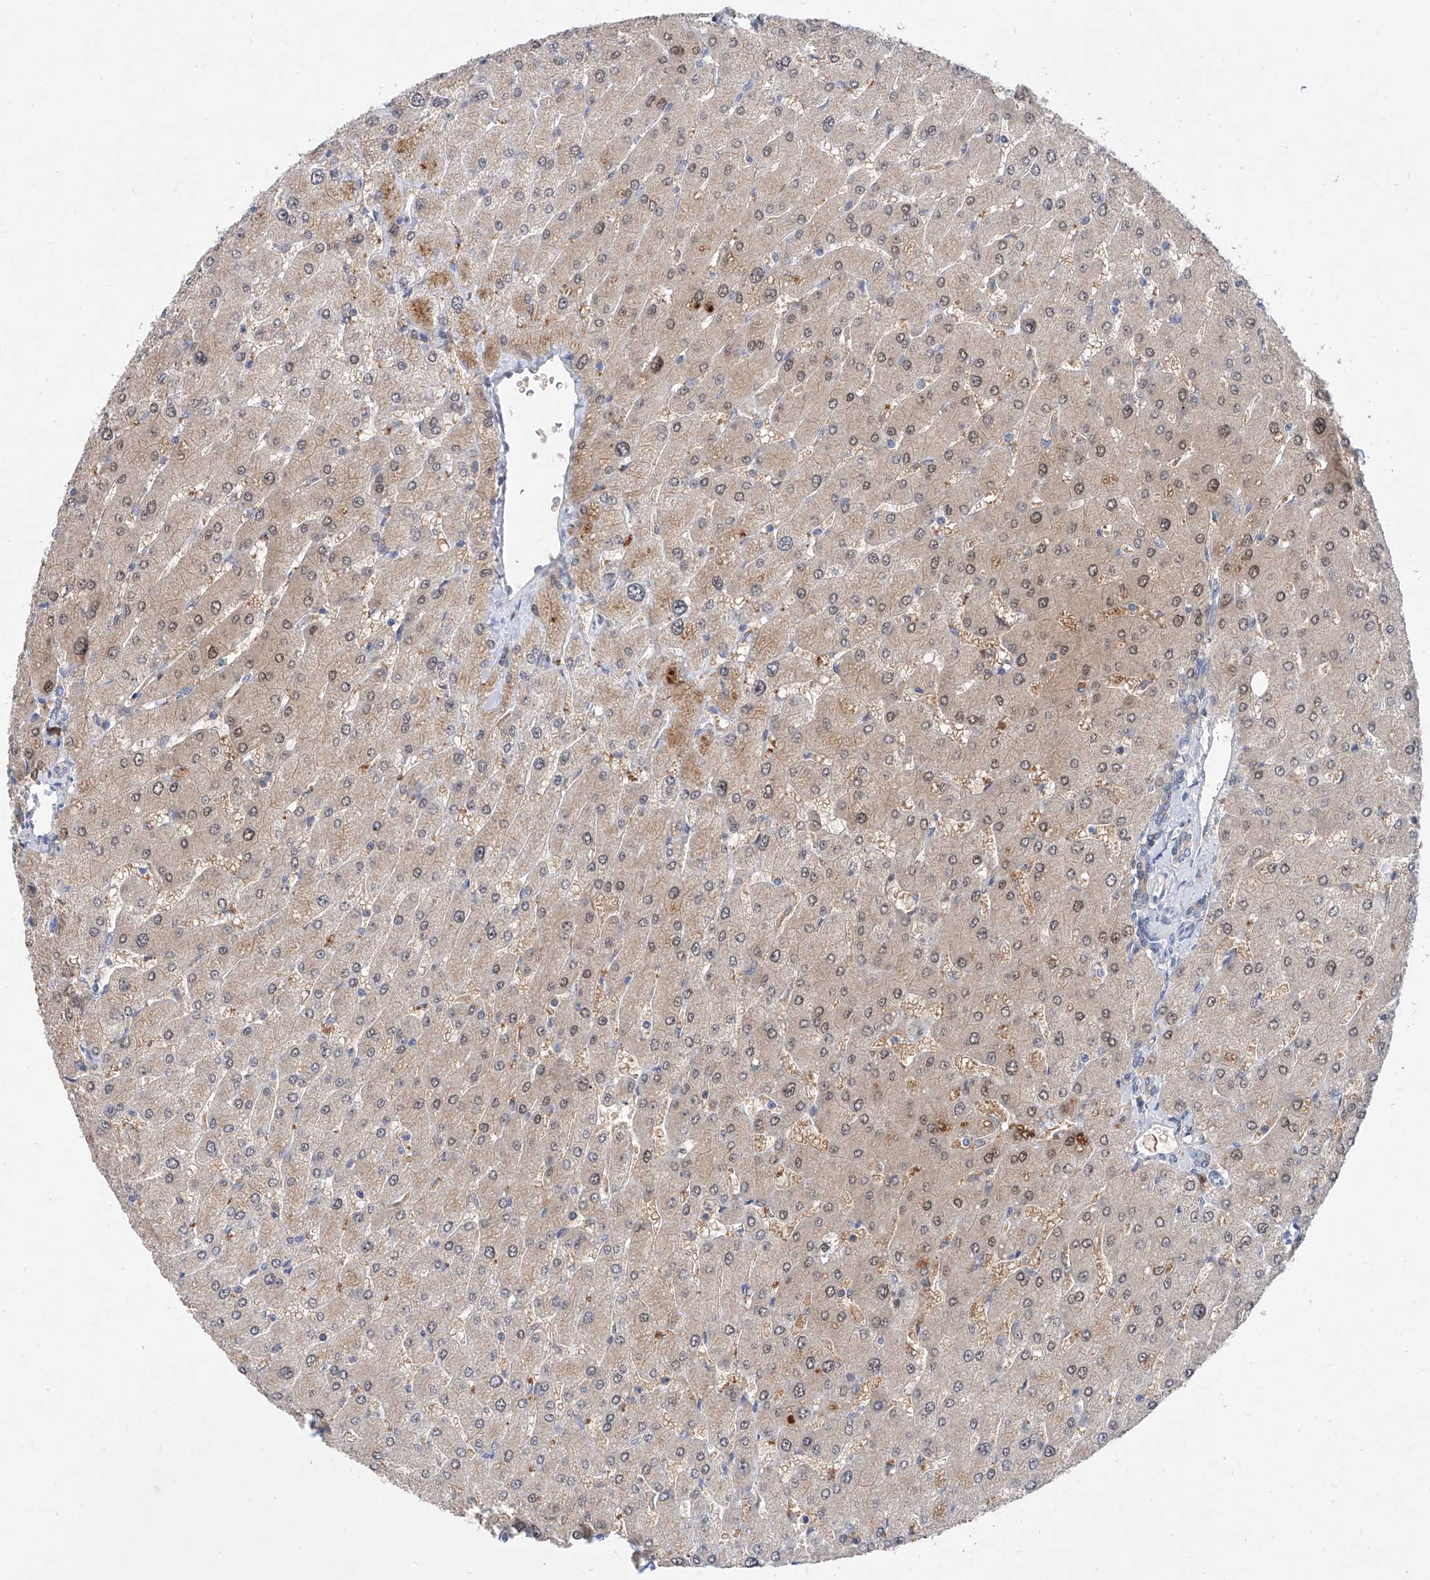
{"staining": {"intensity": "negative", "quantity": "none", "location": "none"}, "tissue": "liver", "cell_type": "Cholangiocytes", "image_type": "normal", "snomed": [{"axis": "morphology", "description": "Normal tissue, NOS"}, {"axis": "topography", "description": "Liver"}], "caption": "The histopathology image reveals no significant staining in cholangiocytes of liver.", "gene": "BPTF", "patient": {"sex": "male", "age": 55}}